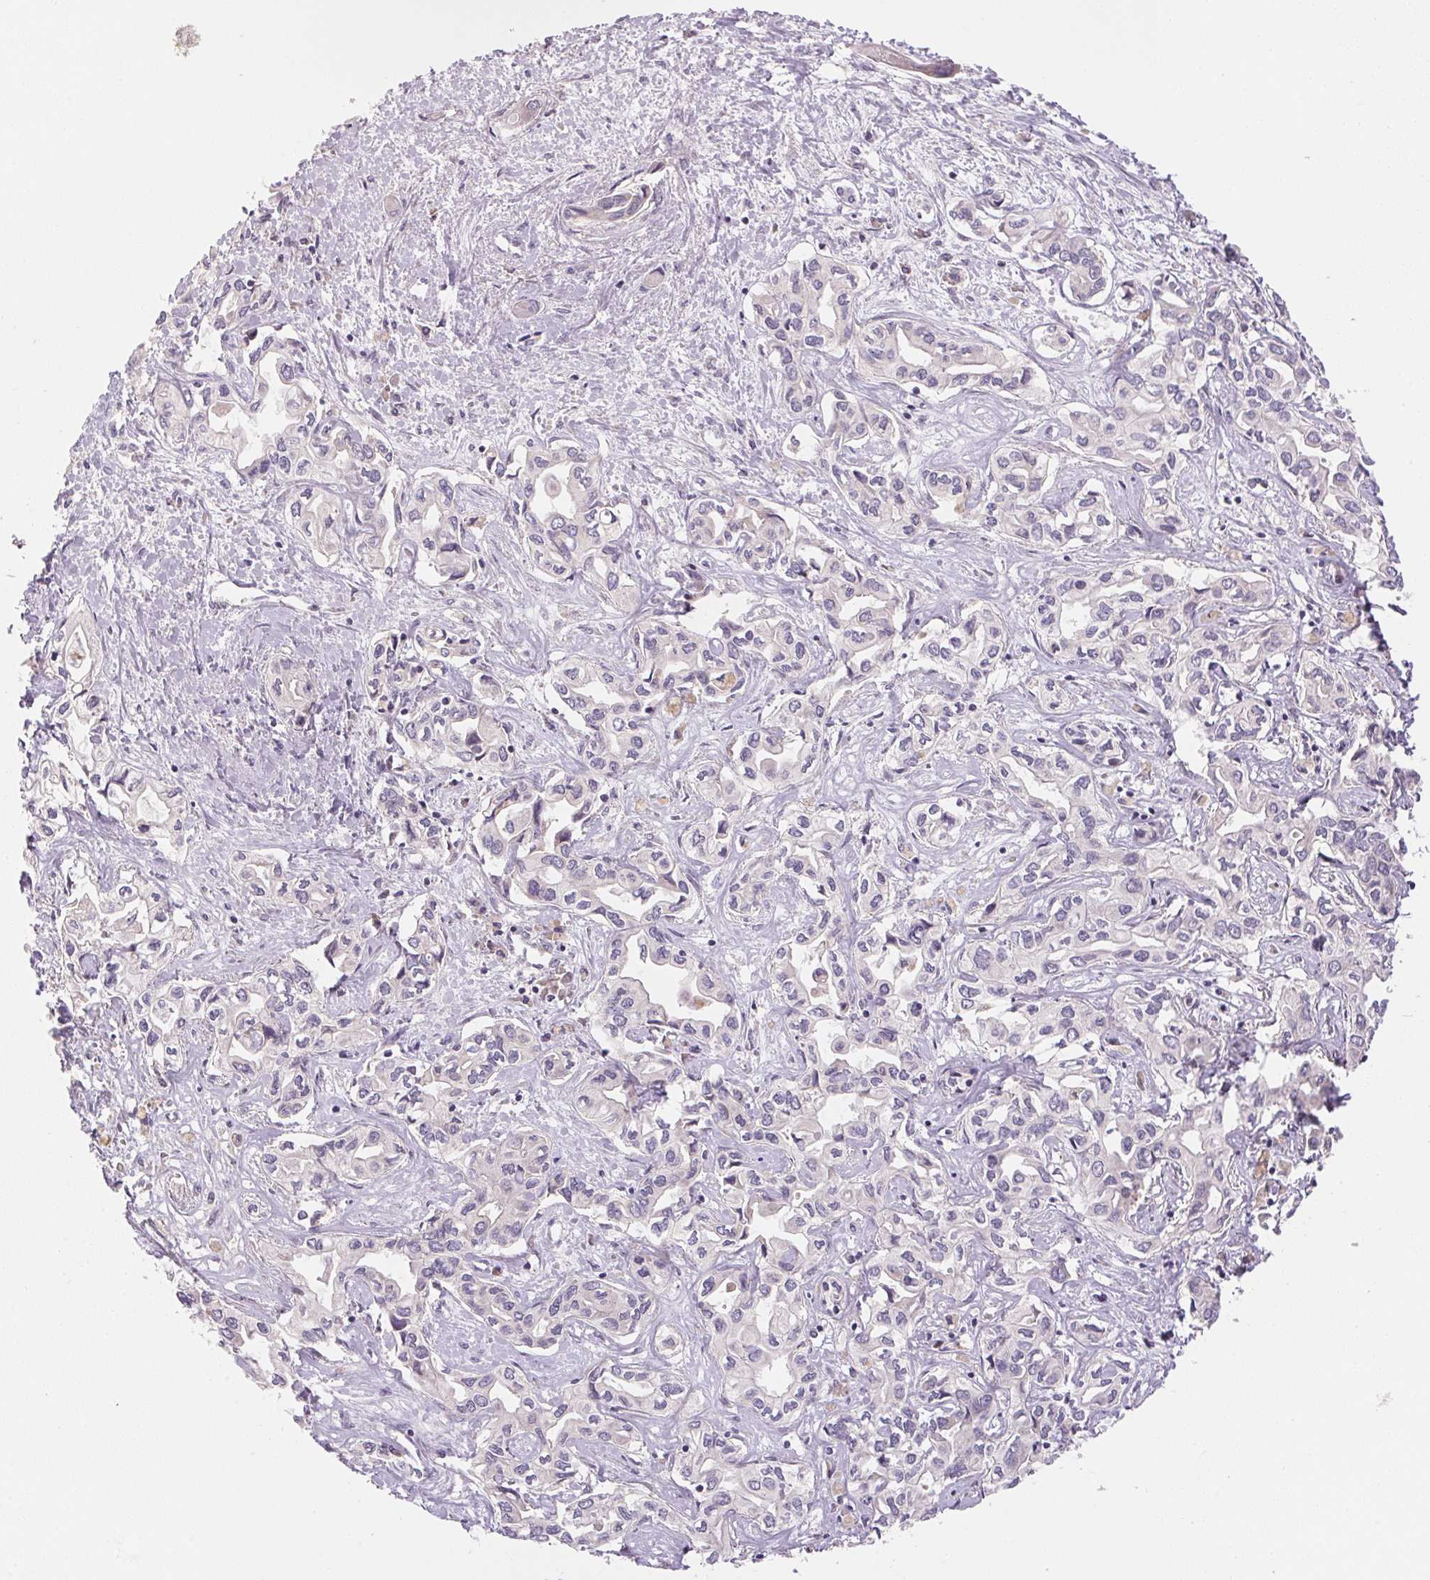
{"staining": {"intensity": "negative", "quantity": "none", "location": "none"}, "tissue": "liver cancer", "cell_type": "Tumor cells", "image_type": "cancer", "snomed": [{"axis": "morphology", "description": "Cholangiocarcinoma"}, {"axis": "topography", "description": "Liver"}], "caption": "The micrograph shows no significant expression in tumor cells of liver cancer. Brightfield microscopy of immunohistochemistry (IHC) stained with DAB (brown) and hematoxylin (blue), captured at high magnification.", "gene": "BNIP5", "patient": {"sex": "female", "age": 64}}